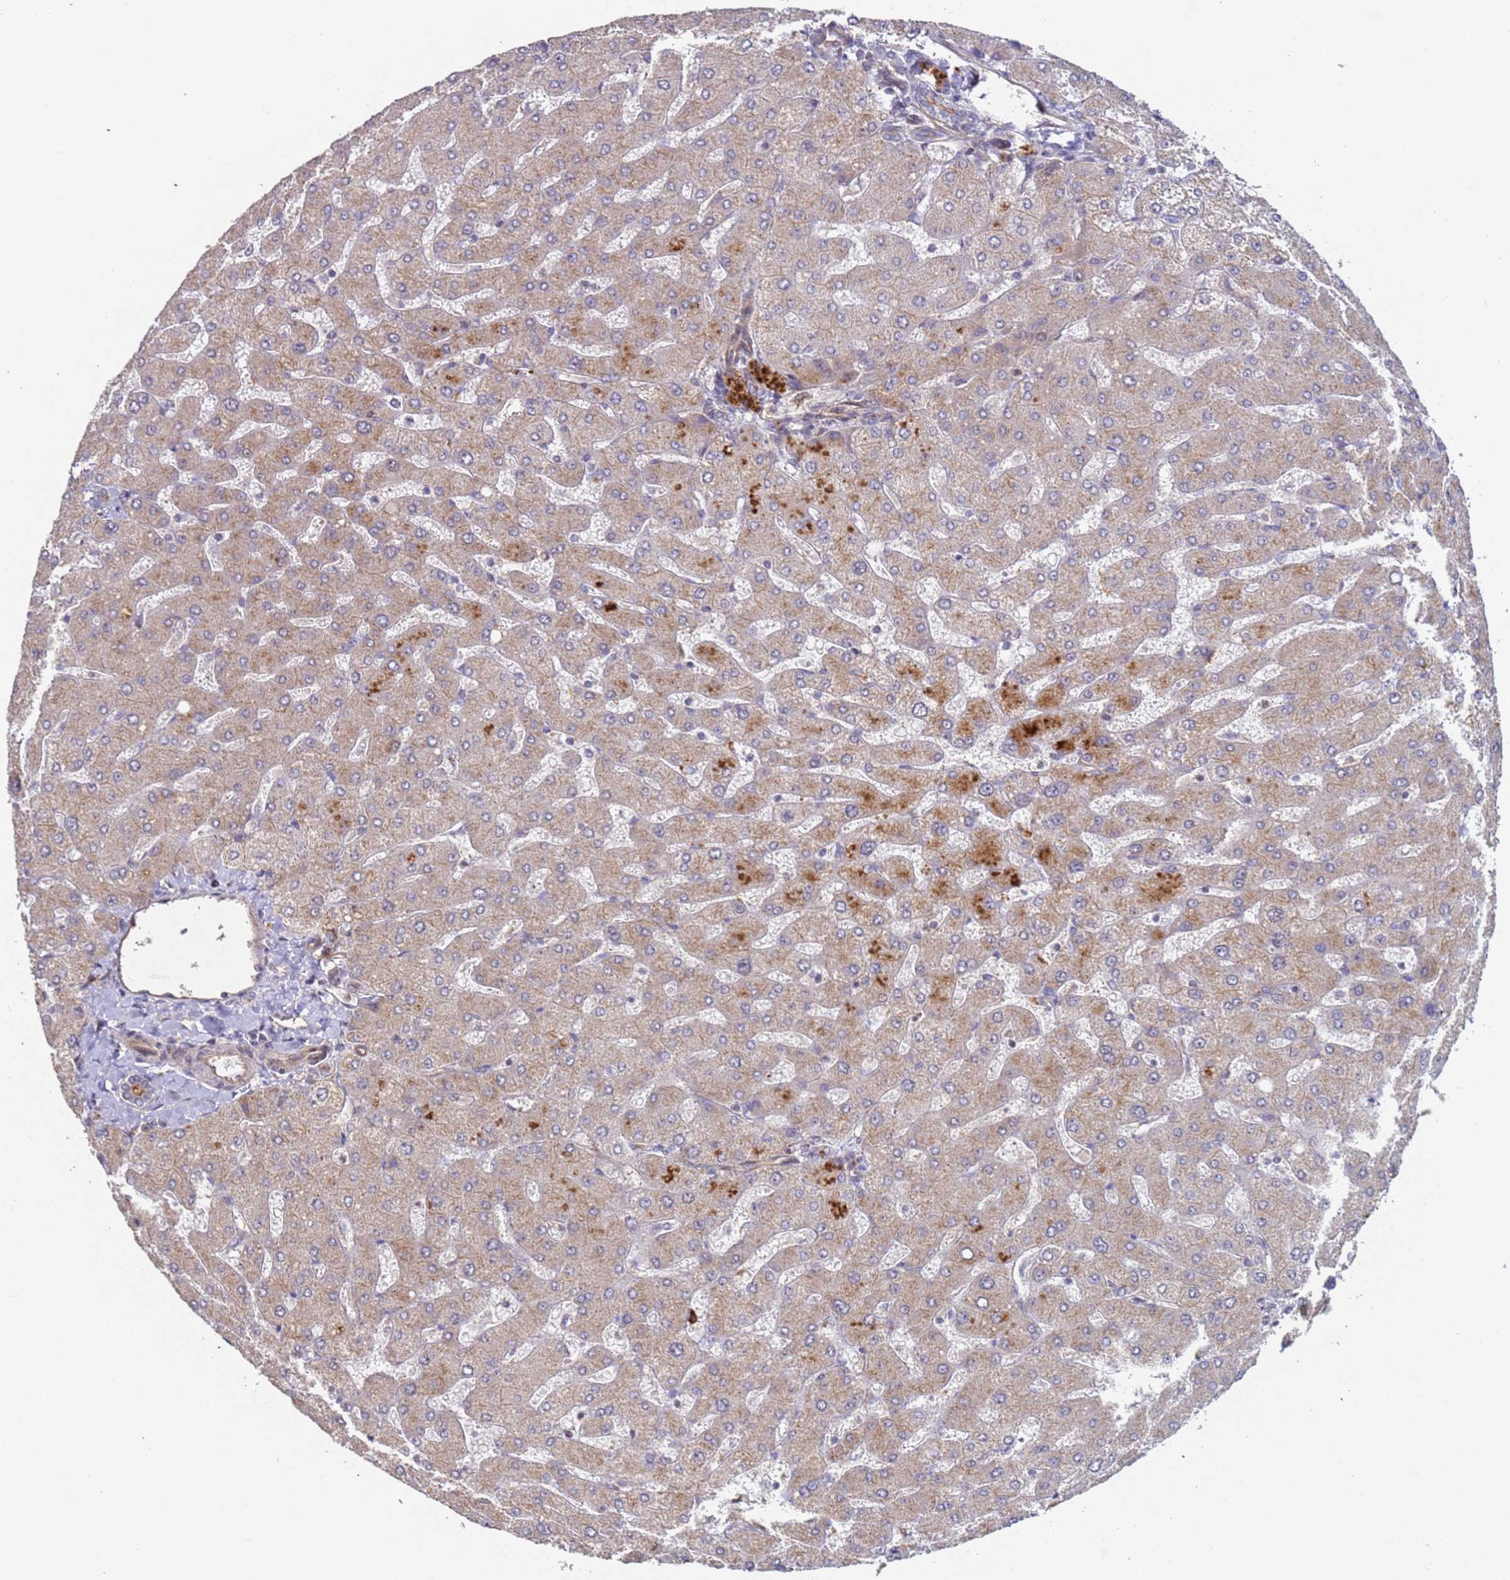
{"staining": {"intensity": "moderate", "quantity": "<25%", "location": "cytoplasmic/membranous"}, "tissue": "liver", "cell_type": "Cholangiocytes", "image_type": "normal", "snomed": [{"axis": "morphology", "description": "Normal tissue, NOS"}, {"axis": "topography", "description": "Liver"}], "caption": "Moderate cytoplasmic/membranous protein staining is identified in about <25% of cholangiocytes in liver.", "gene": "KANSL1L", "patient": {"sex": "male", "age": 55}}